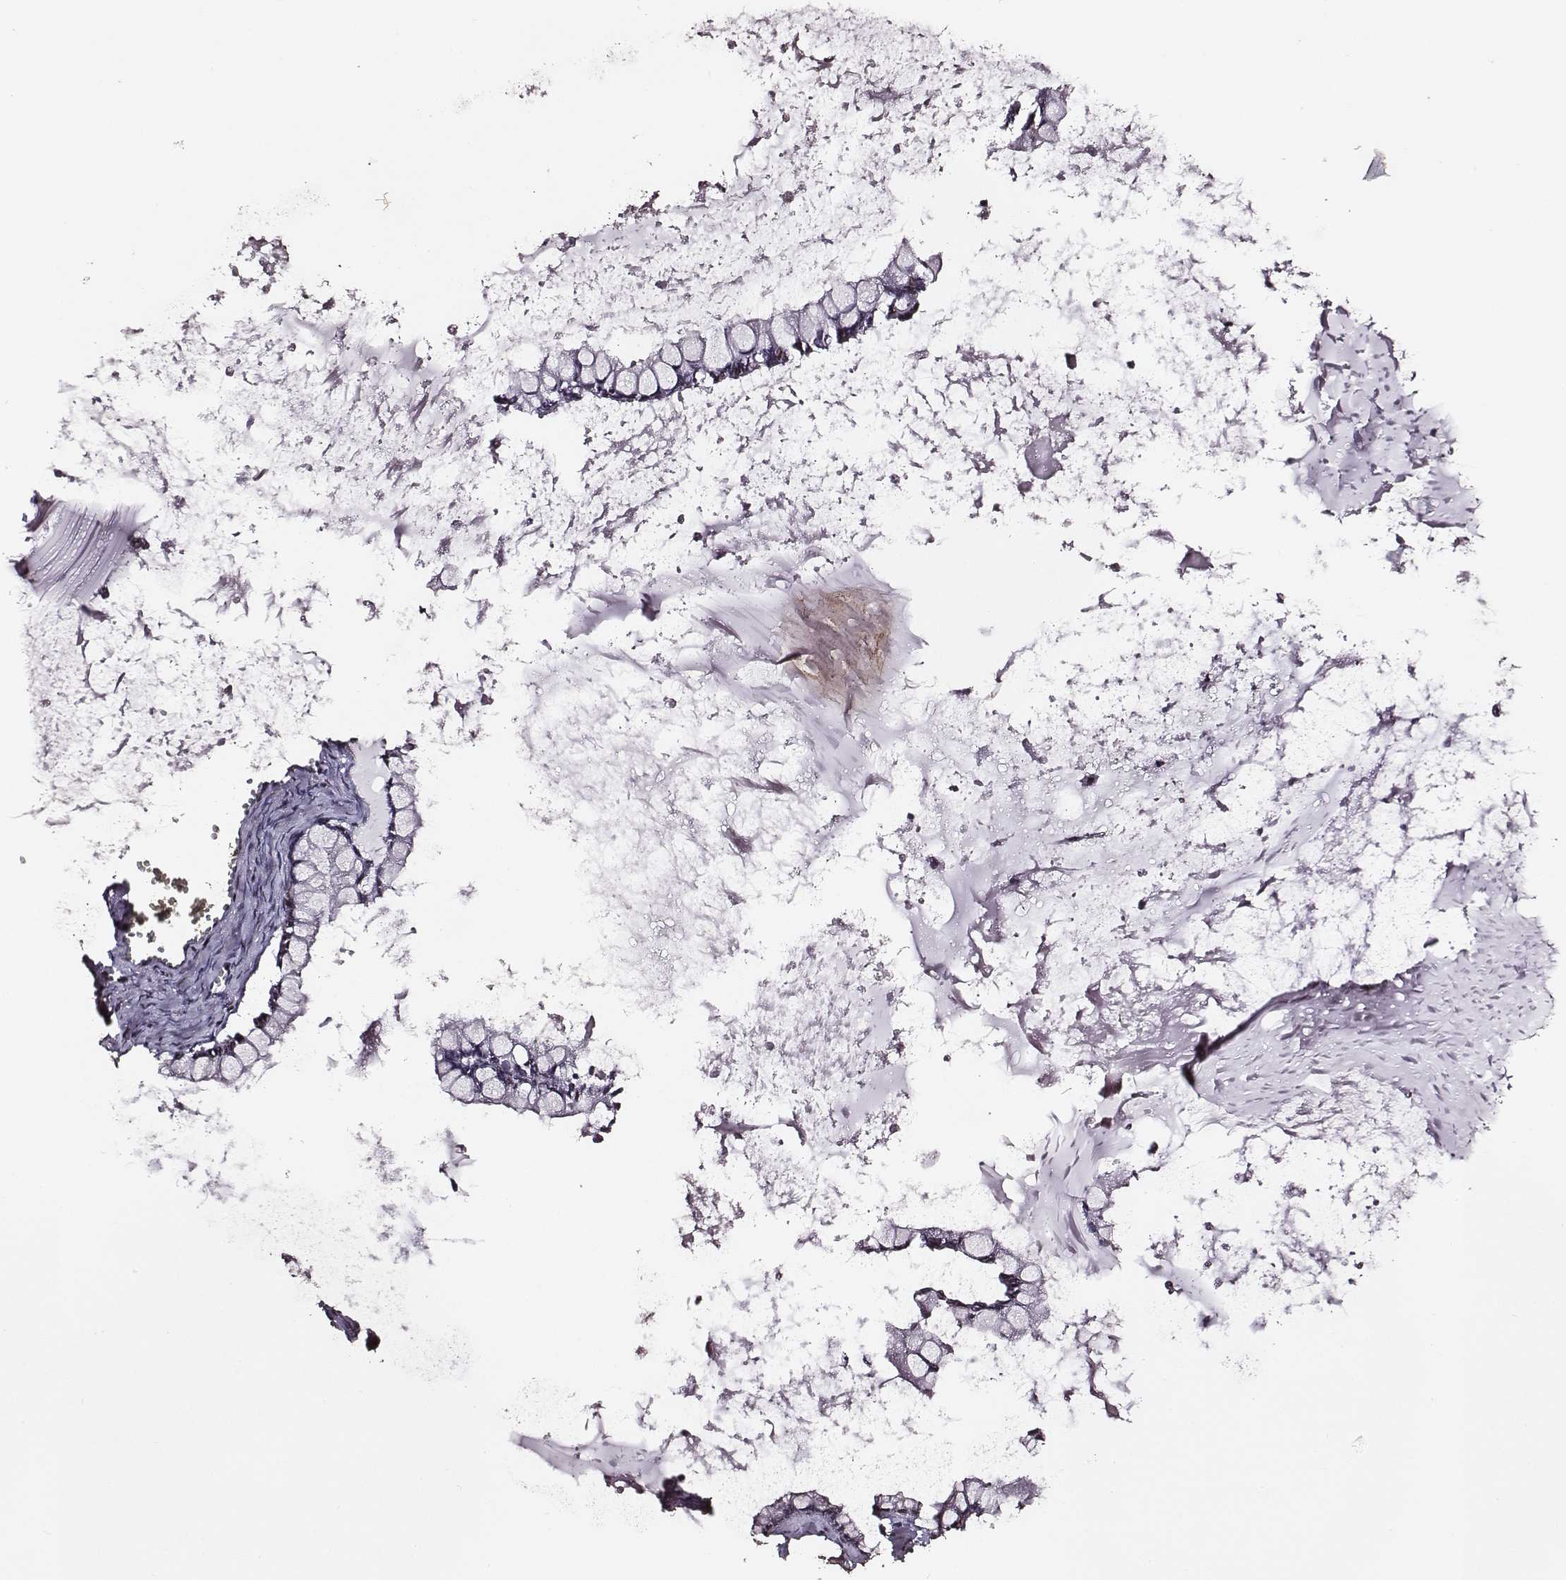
{"staining": {"intensity": "moderate", "quantity": ">75%", "location": "nuclear"}, "tissue": "ovarian cancer", "cell_type": "Tumor cells", "image_type": "cancer", "snomed": [{"axis": "morphology", "description": "Cystadenocarcinoma, mucinous, NOS"}, {"axis": "topography", "description": "Ovary"}], "caption": "Immunohistochemistry (IHC) of human mucinous cystadenocarcinoma (ovarian) shows medium levels of moderate nuclear expression in about >75% of tumor cells.", "gene": "PPARA", "patient": {"sex": "female", "age": 67}}